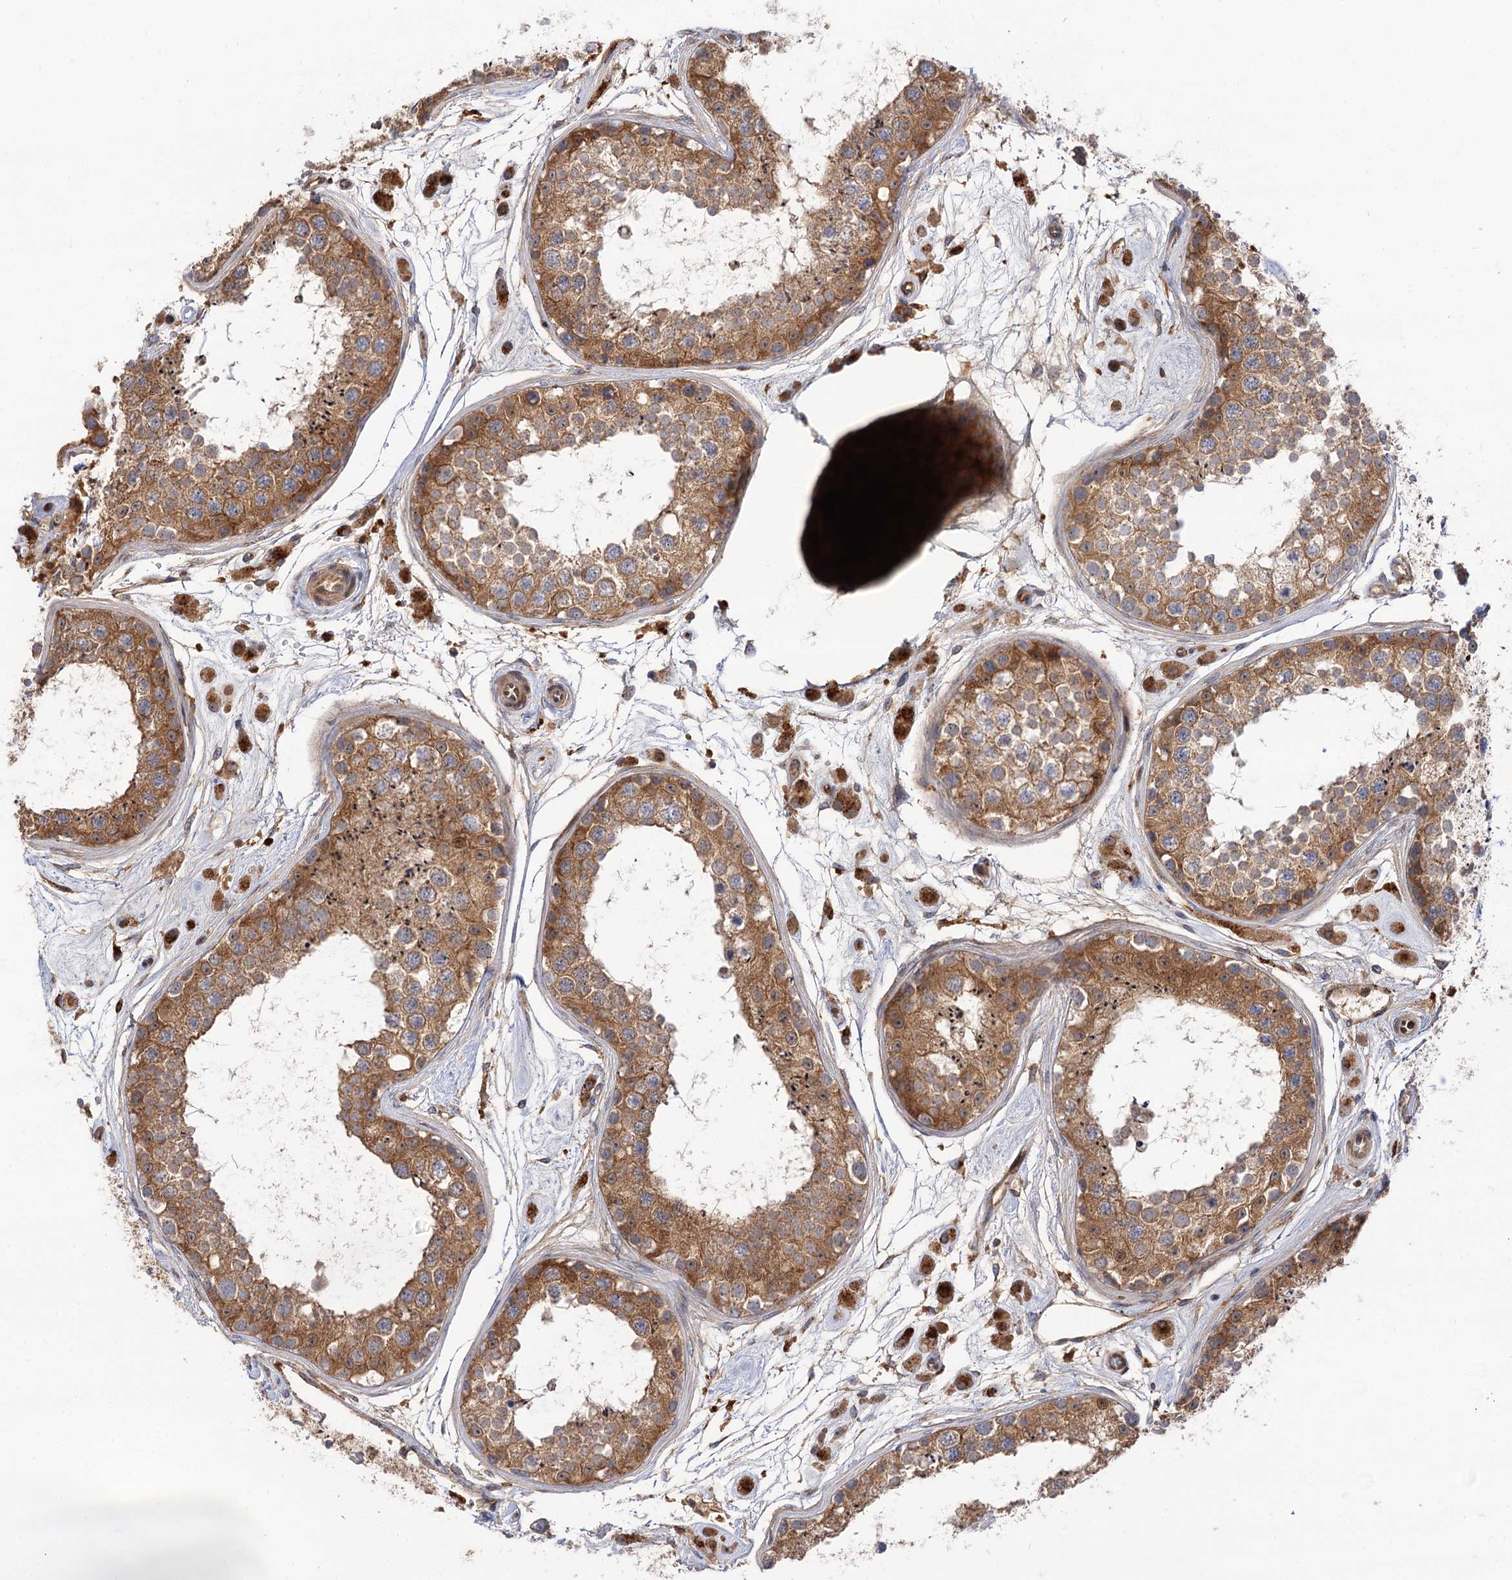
{"staining": {"intensity": "moderate", "quantity": ">75%", "location": "cytoplasmic/membranous"}, "tissue": "testis", "cell_type": "Cells in seminiferous ducts", "image_type": "normal", "snomed": [{"axis": "morphology", "description": "Normal tissue, NOS"}, {"axis": "topography", "description": "Testis"}], "caption": "The micrograph shows a brown stain indicating the presence of a protein in the cytoplasmic/membranous of cells in seminiferous ducts in testis.", "gene": "PATL1", "patient": {"sex": "male", "age": 25}}